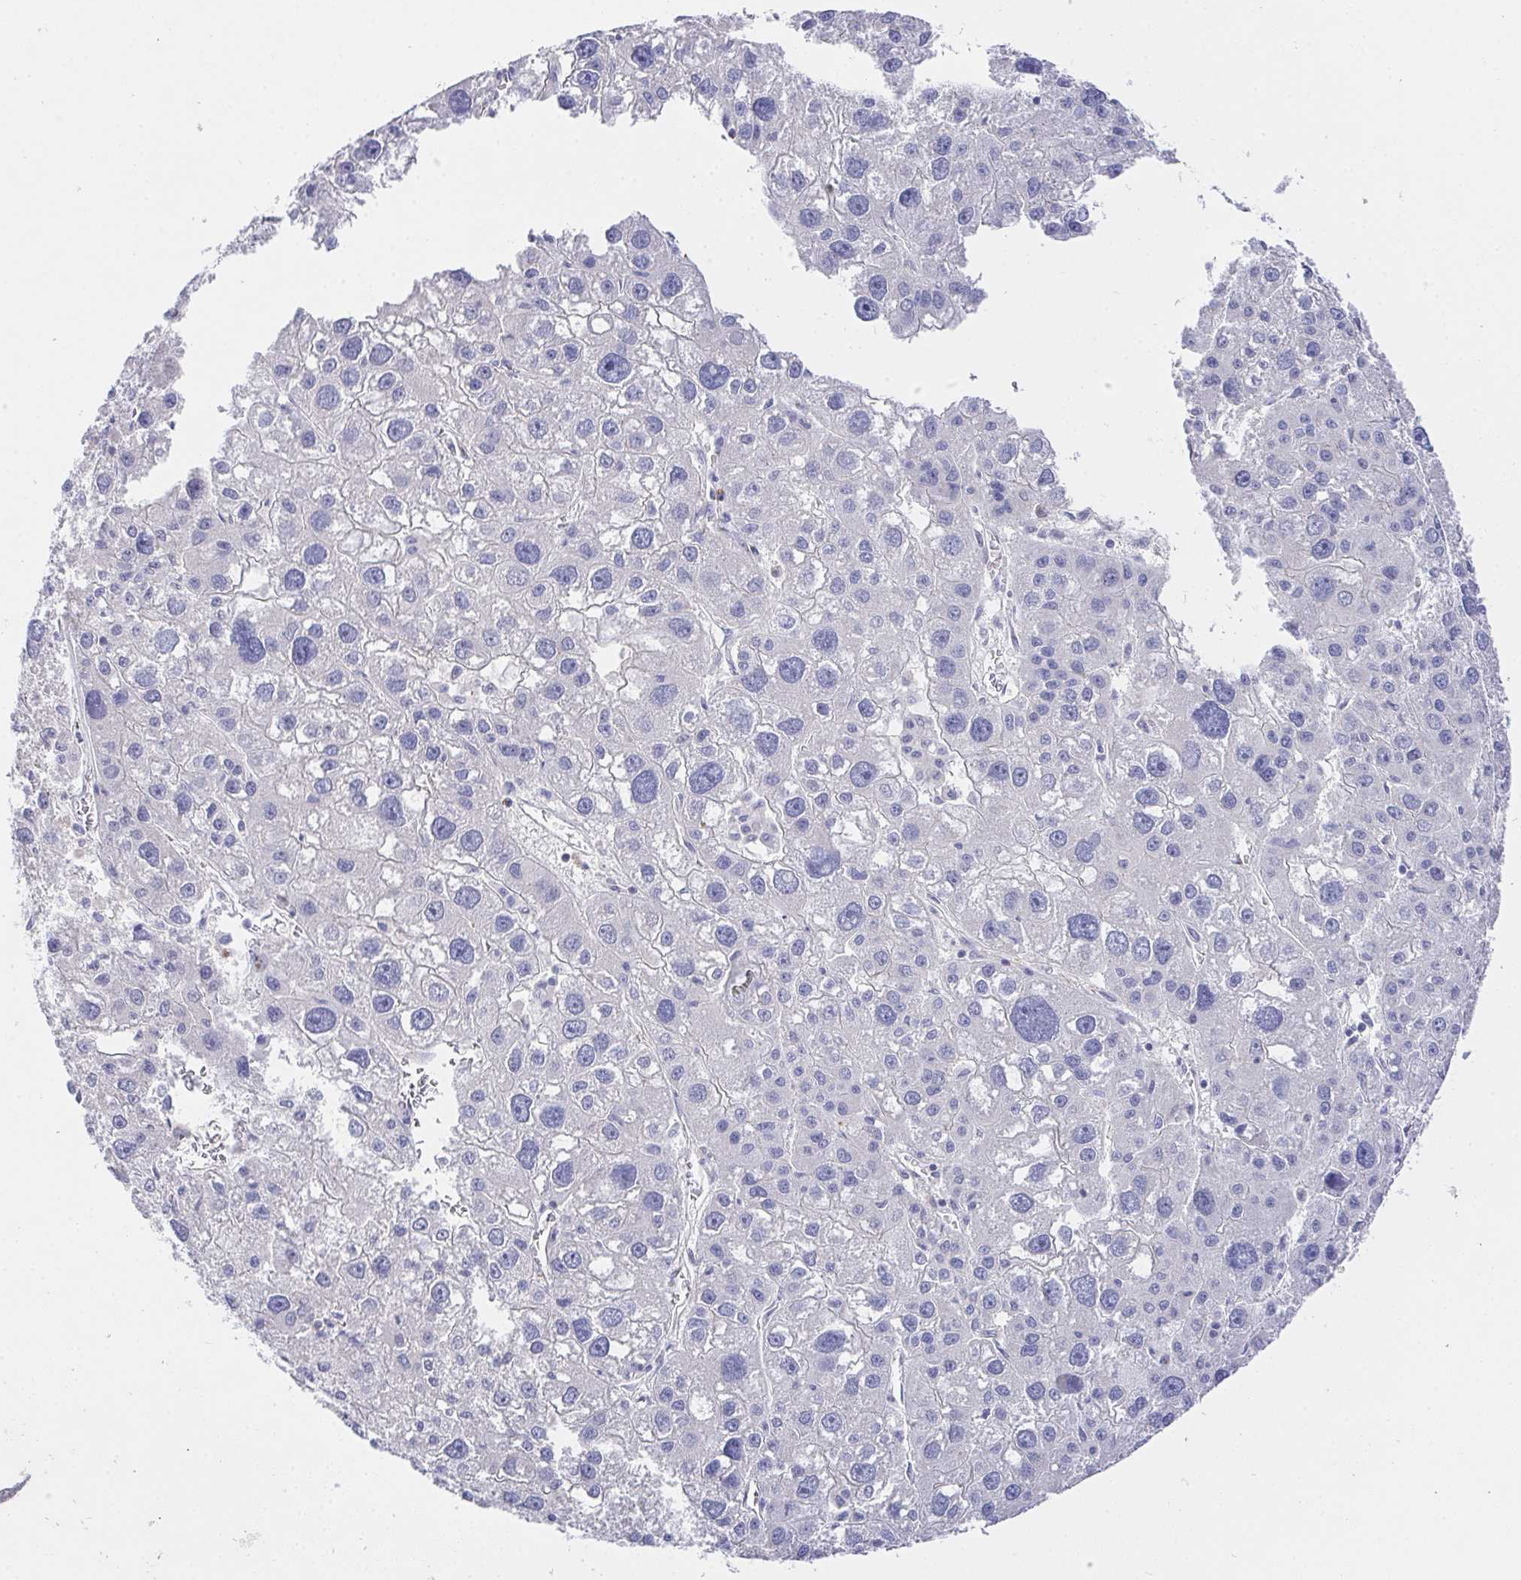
{"staining": {"intensity": "negative", "quantity": "none", "location": "none"}, "tissue": "liver cancer", "cell_type": "Tumor cells", "image_type": "cancer", "snomed": [{"axis": "morphology", "description": "Carcinoma, Hepatocellular, NOS"}, {"axis": "topography", "description": "Liver"}], "caption": "Tumor cells show no significant protein staining in liver cancer.", "gene": "PRG3", "patient": {"sex": "male", "age": 73}}